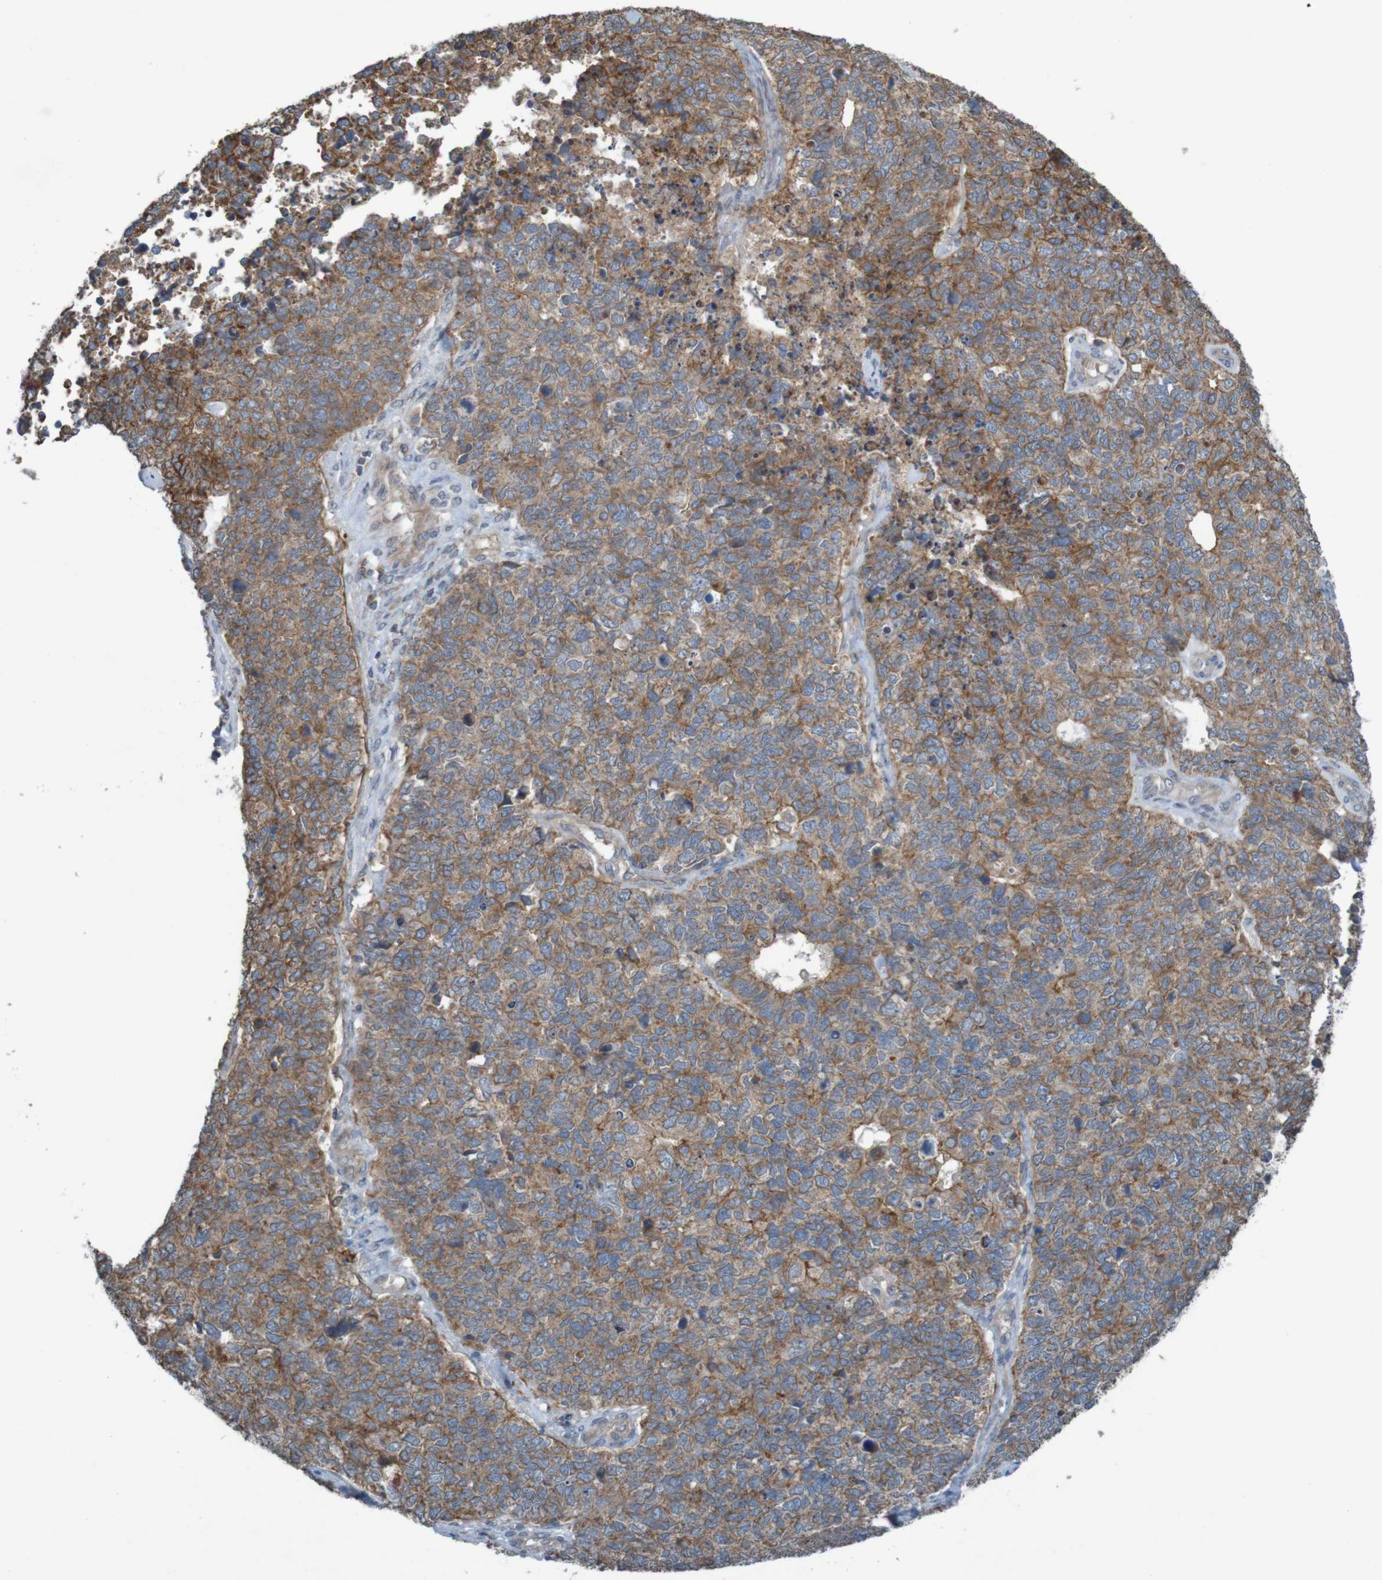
{"staining": {"intensity": "moderate", "quantity": ">75%", "location": "cytoplasmic/membranous"}, "tissue": "cervical cancer", "cell_type": "Tumor cells", "image_type": "cancer", "snomed": [{"axis": "morphology", "description": "Squamous cell carcinoma, NOS"}, {"axis": "topography", "description": "Cervix"}], "caption": "Cervical squamous cell carcinoma stained with a protein marker shows moderate staining in tumor cells.", "gene": "B3GAT2", "patient": {"sex": "female", "age": 63}}